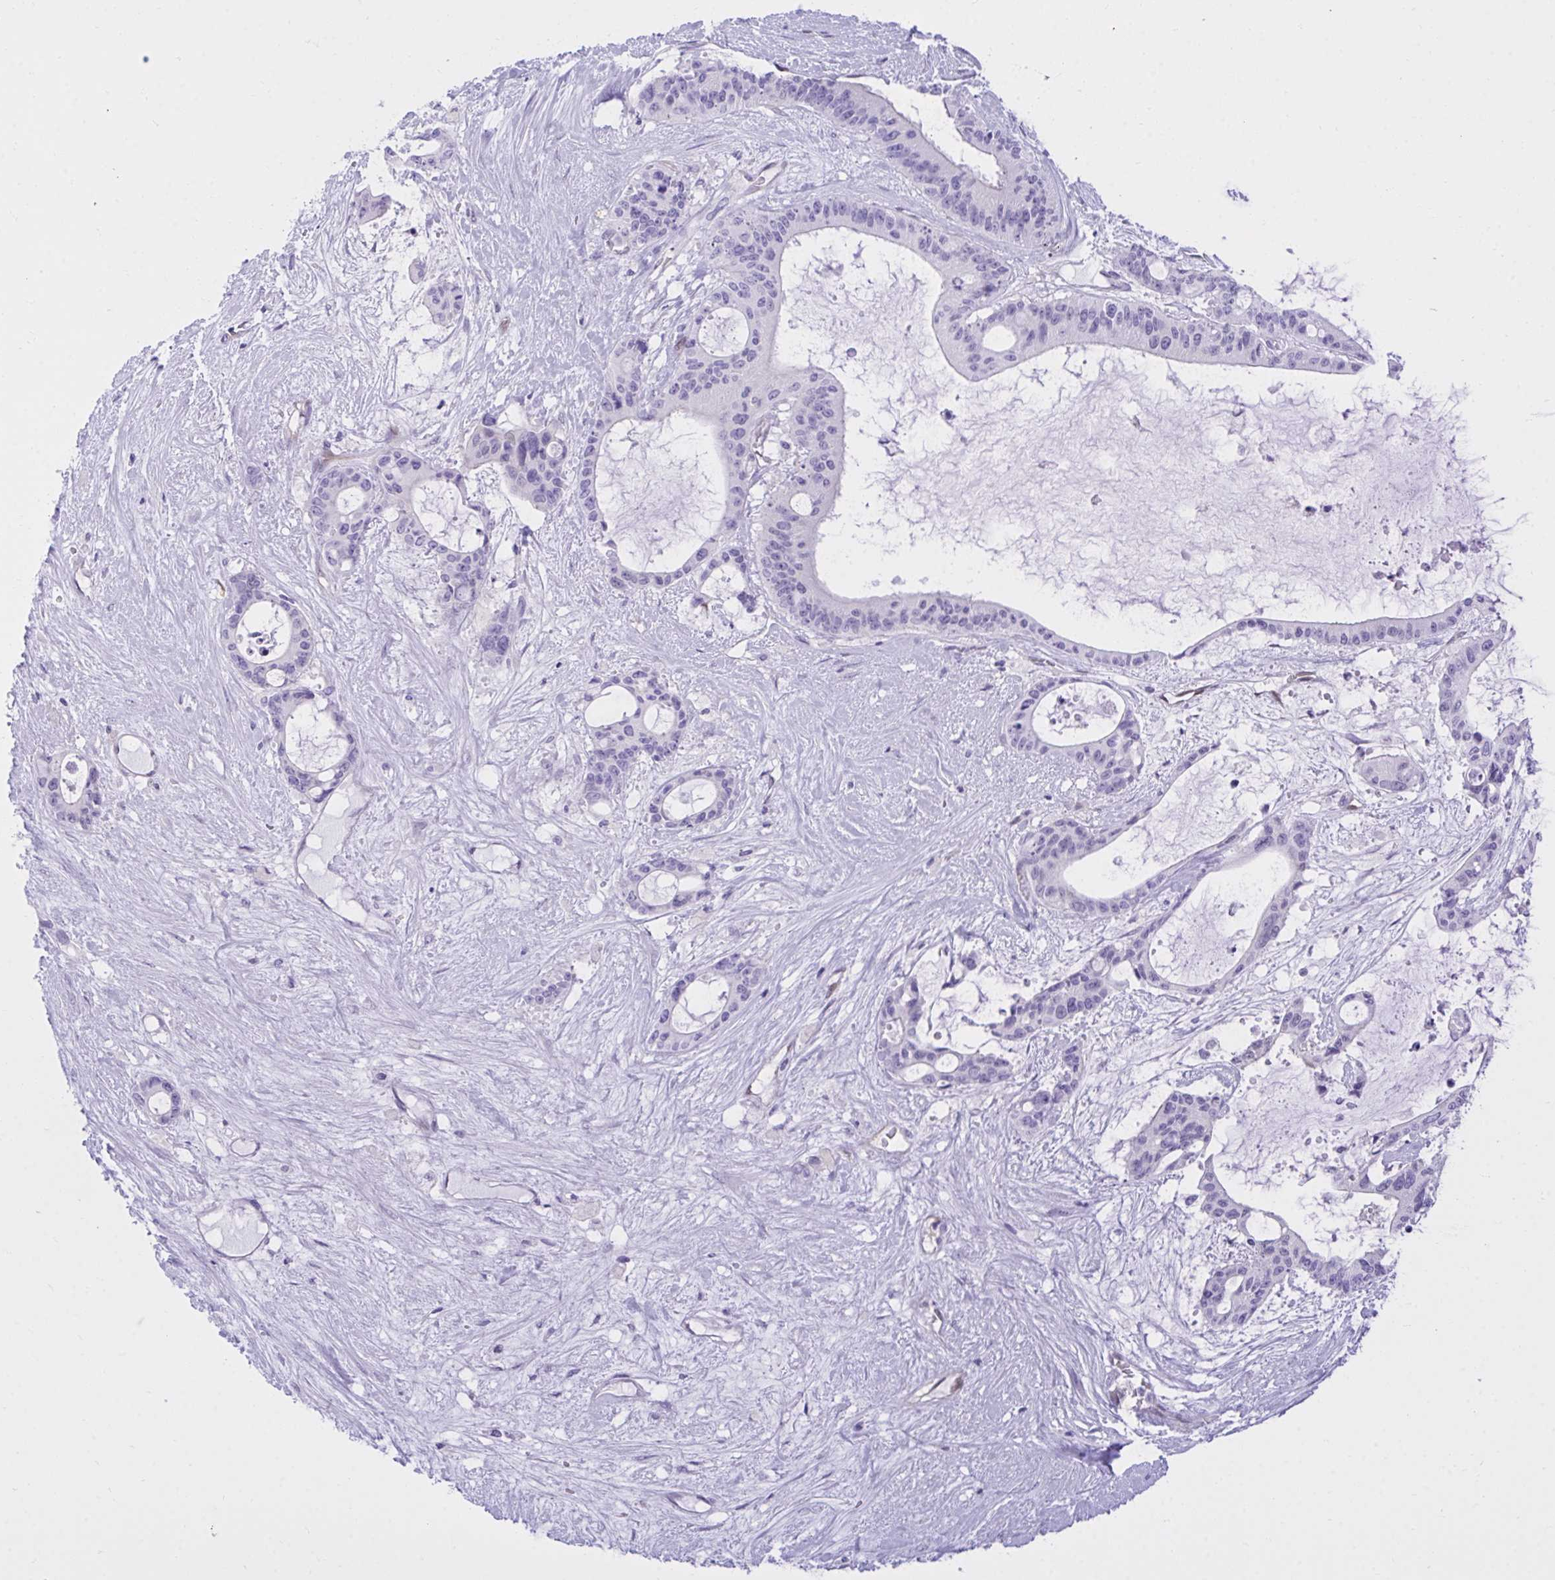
{"staining": {"intensity": "negative", "quantity": "none", "location": "none"}, "tissue": "liver cancer", "cell_type": "Tumor cells", "image_type": "cancer", "snomed": [{"axis": "morphology", "description": "Normal tissue, NOS"}, {"axis": "morphology", "description": "Cholangiocarcinoma"}, {"axis": "topography", "description": "Liver"}, {"axis": "topography", "description": "Peripheral nerve tissue"}], "caption": "Micrograph shows no significant protein staining in tumor cells of cholangiocarcinoma (liver).", "gene": "PGM2L1", "patient": {"sex": "female", "age": 73}}